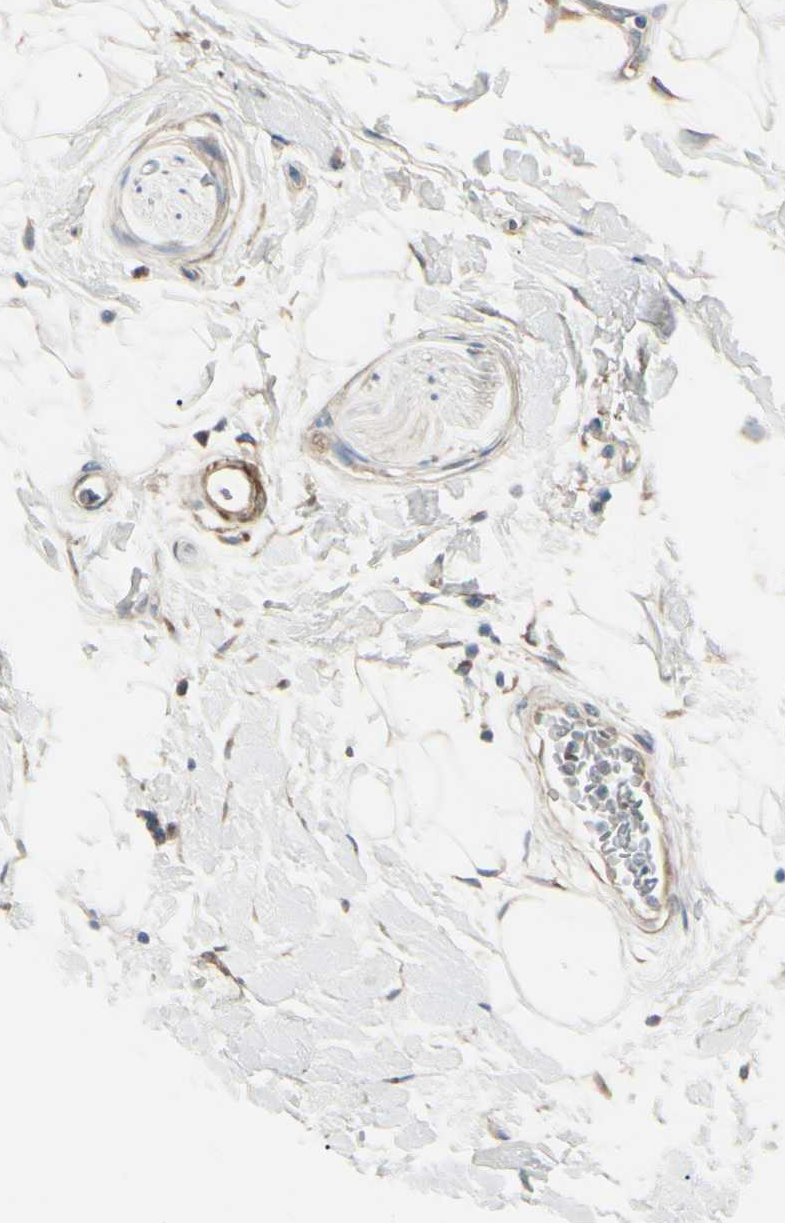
{"staining": {"intensity": "weak", "quantity": ">75%", "location": "cytoplasmic/membranous"}, "tissue": "adipose tissue", "cell_type": "Adipocytes", "image_type": "normal", "snomed": [{"axis": "morphology", "description": "Normal tissue, NOS"}, {"axis": "topography", "description": "Soft tissue"}], "caption": "A brown stain shows weak cytoplasmic/membranous expression of a protein in adipocytes of unremarkable adipose tissue. Ihc stains the protein in brown and the nuclei are stained blue.", "gene": "PCDHGA10", "patient": {"sex": "male", "age": 72}}